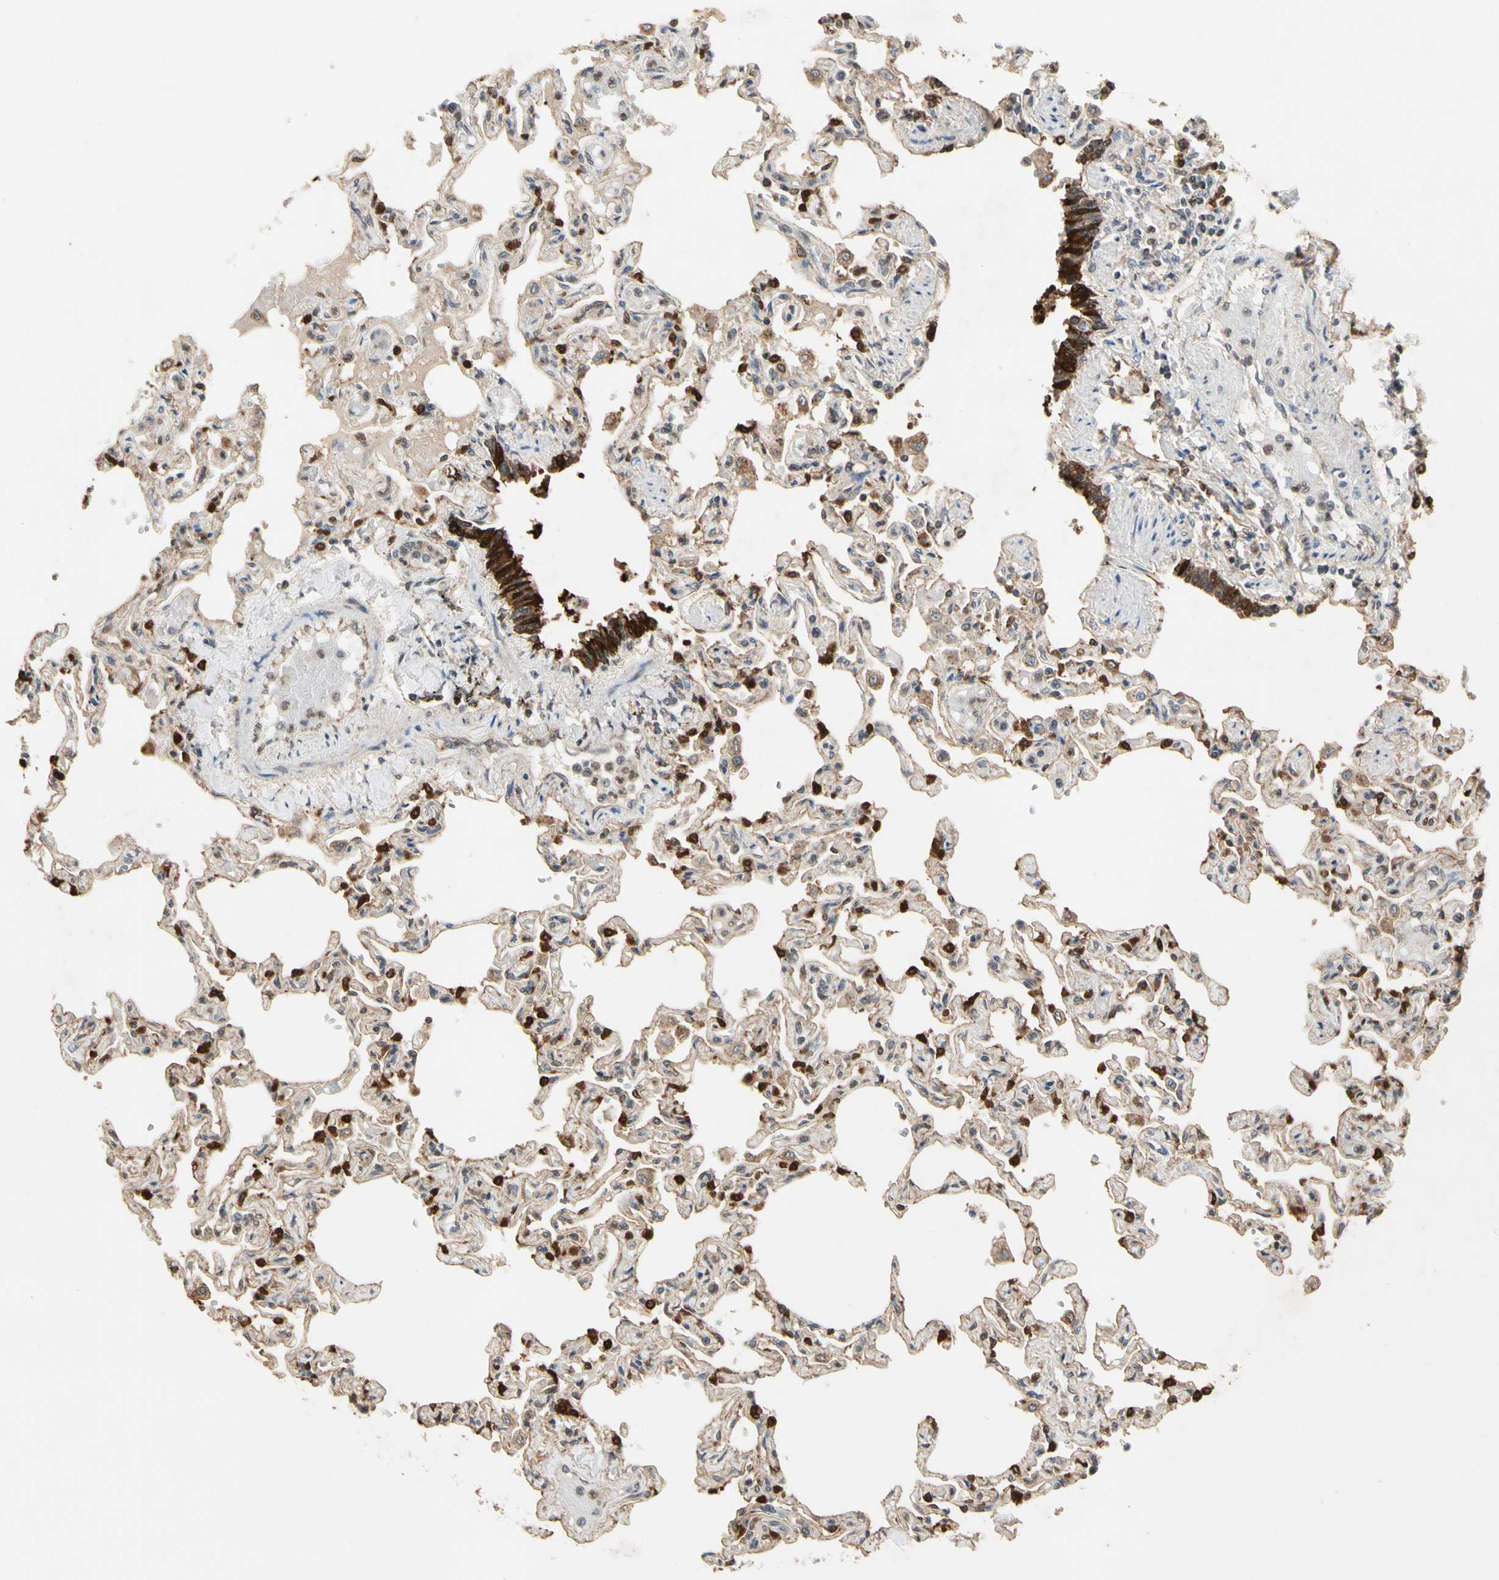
{"staining": {"intensity": "moderate", "quantity": ">75%", "location": "cytoplasmic/membranous,nuclear"}, "tissue": "lung", "cell_type": "Alveolar cells", "image_type": "normal", "snomed": [{"axis": "morphology", "description": "Normal tissue, NOS"}, {"axis": "topography", "description": "Lung"}], "caption": "Immunohistochemical staining of benign human lung displays medium levels of moderate cytoplasmic/membranous,nuclear staining in about >75% of alveolar cells. The staining is performed using DAB brown chromogen to label protein expression. The nuclei are counter-stained blue using hematoxylin.", "gene": "PRDX5", "patient": {"sex": "male", "age": 21}}